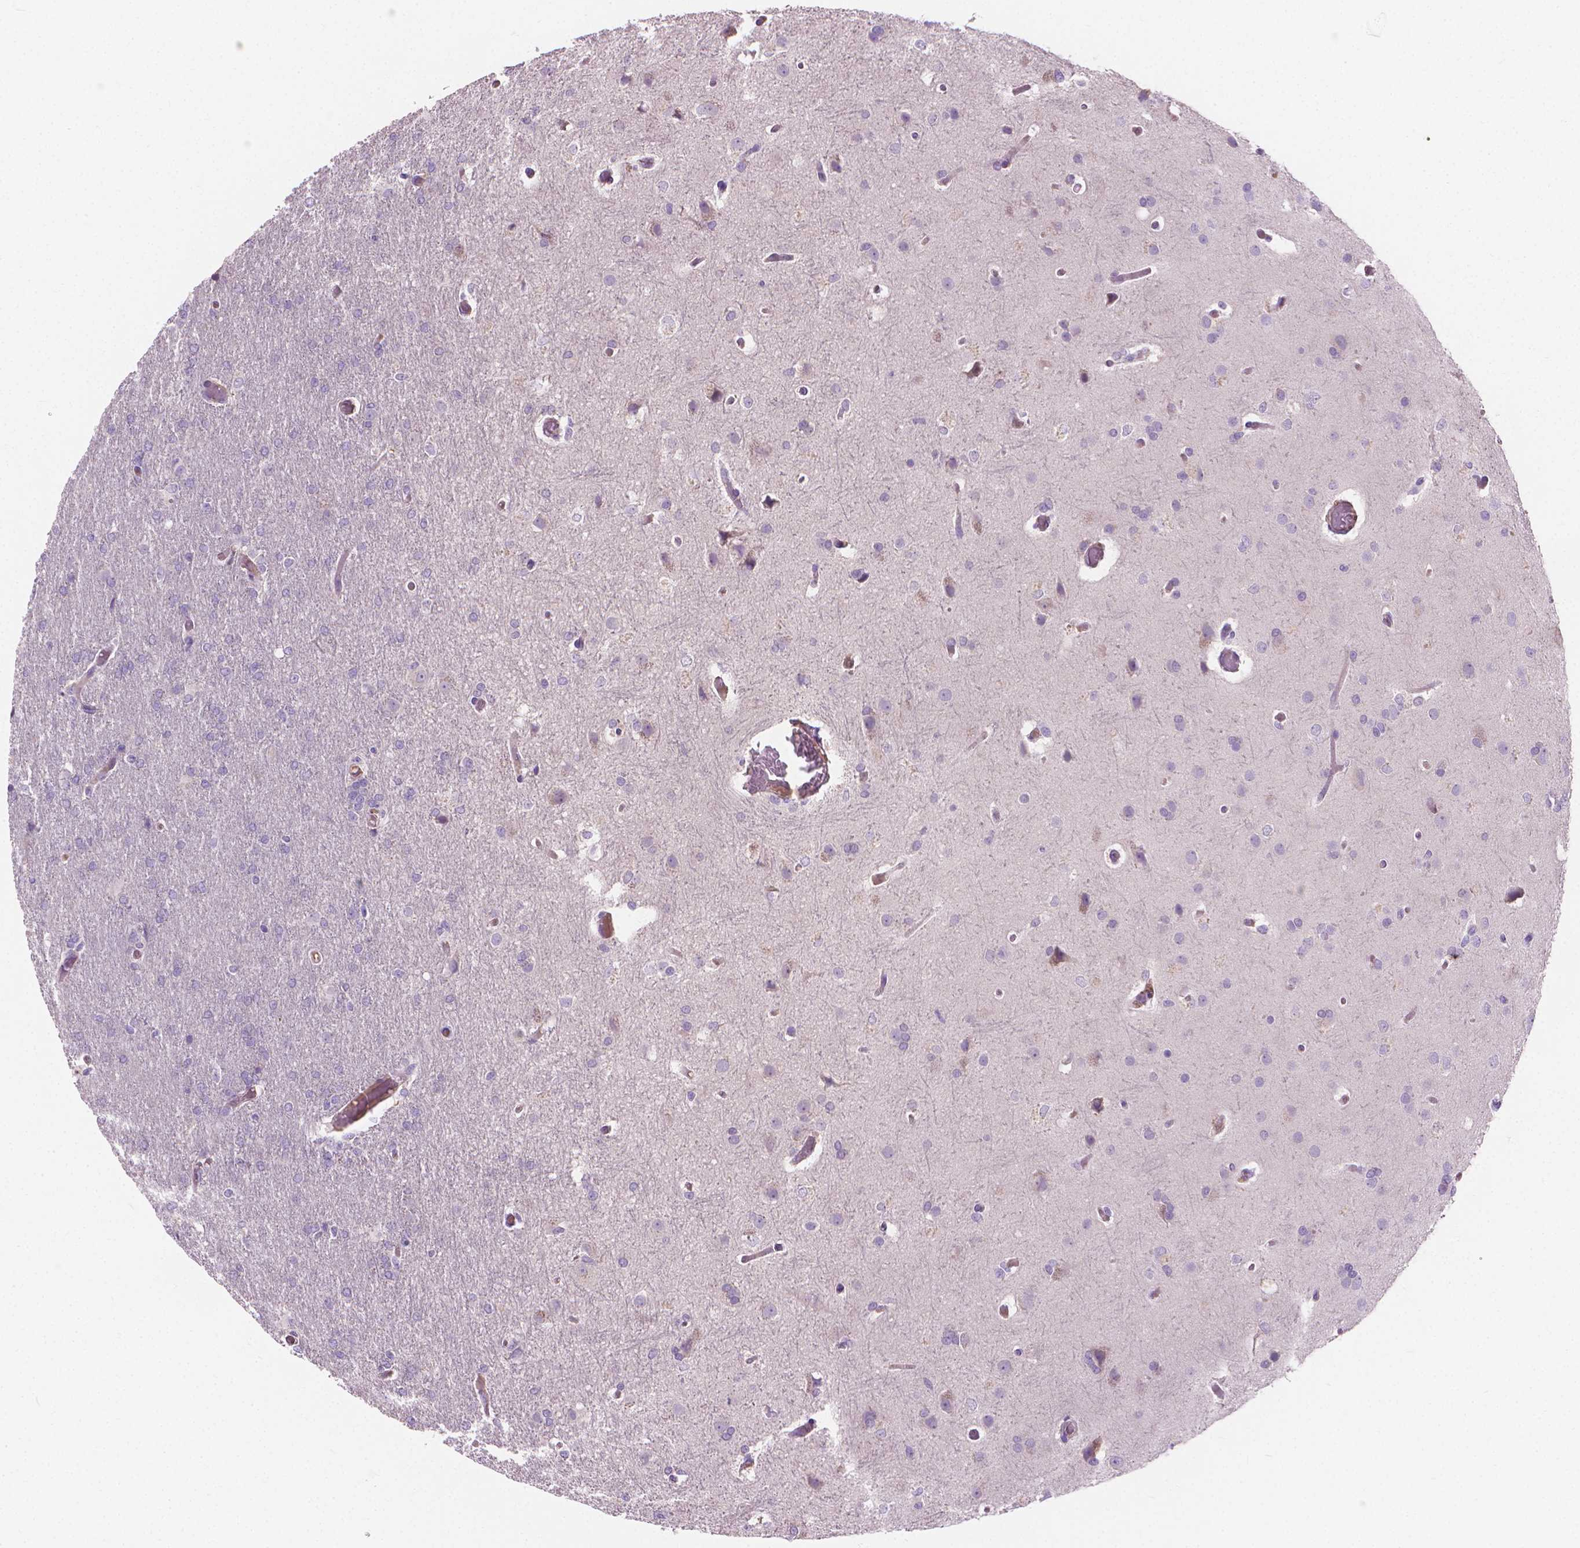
{"staining": {"intensity": "negative", "quantity": "none", "location": "none"}, "tissue": "glioma", "cell_type": "Tumor cells", "image_type": "cancer", "snomed": [{"axis": "morphology", "description": "Glioma, malignant, High grade"}, {"axis": "topography", "description": "Brain"}], "caption": "Immunohistochemistry image of human glioma stained for a protein (brown), which shows no expression in tumor cells.", "gene": "CABCOCO1", "patient": {"sex": "male", "age": 68}}